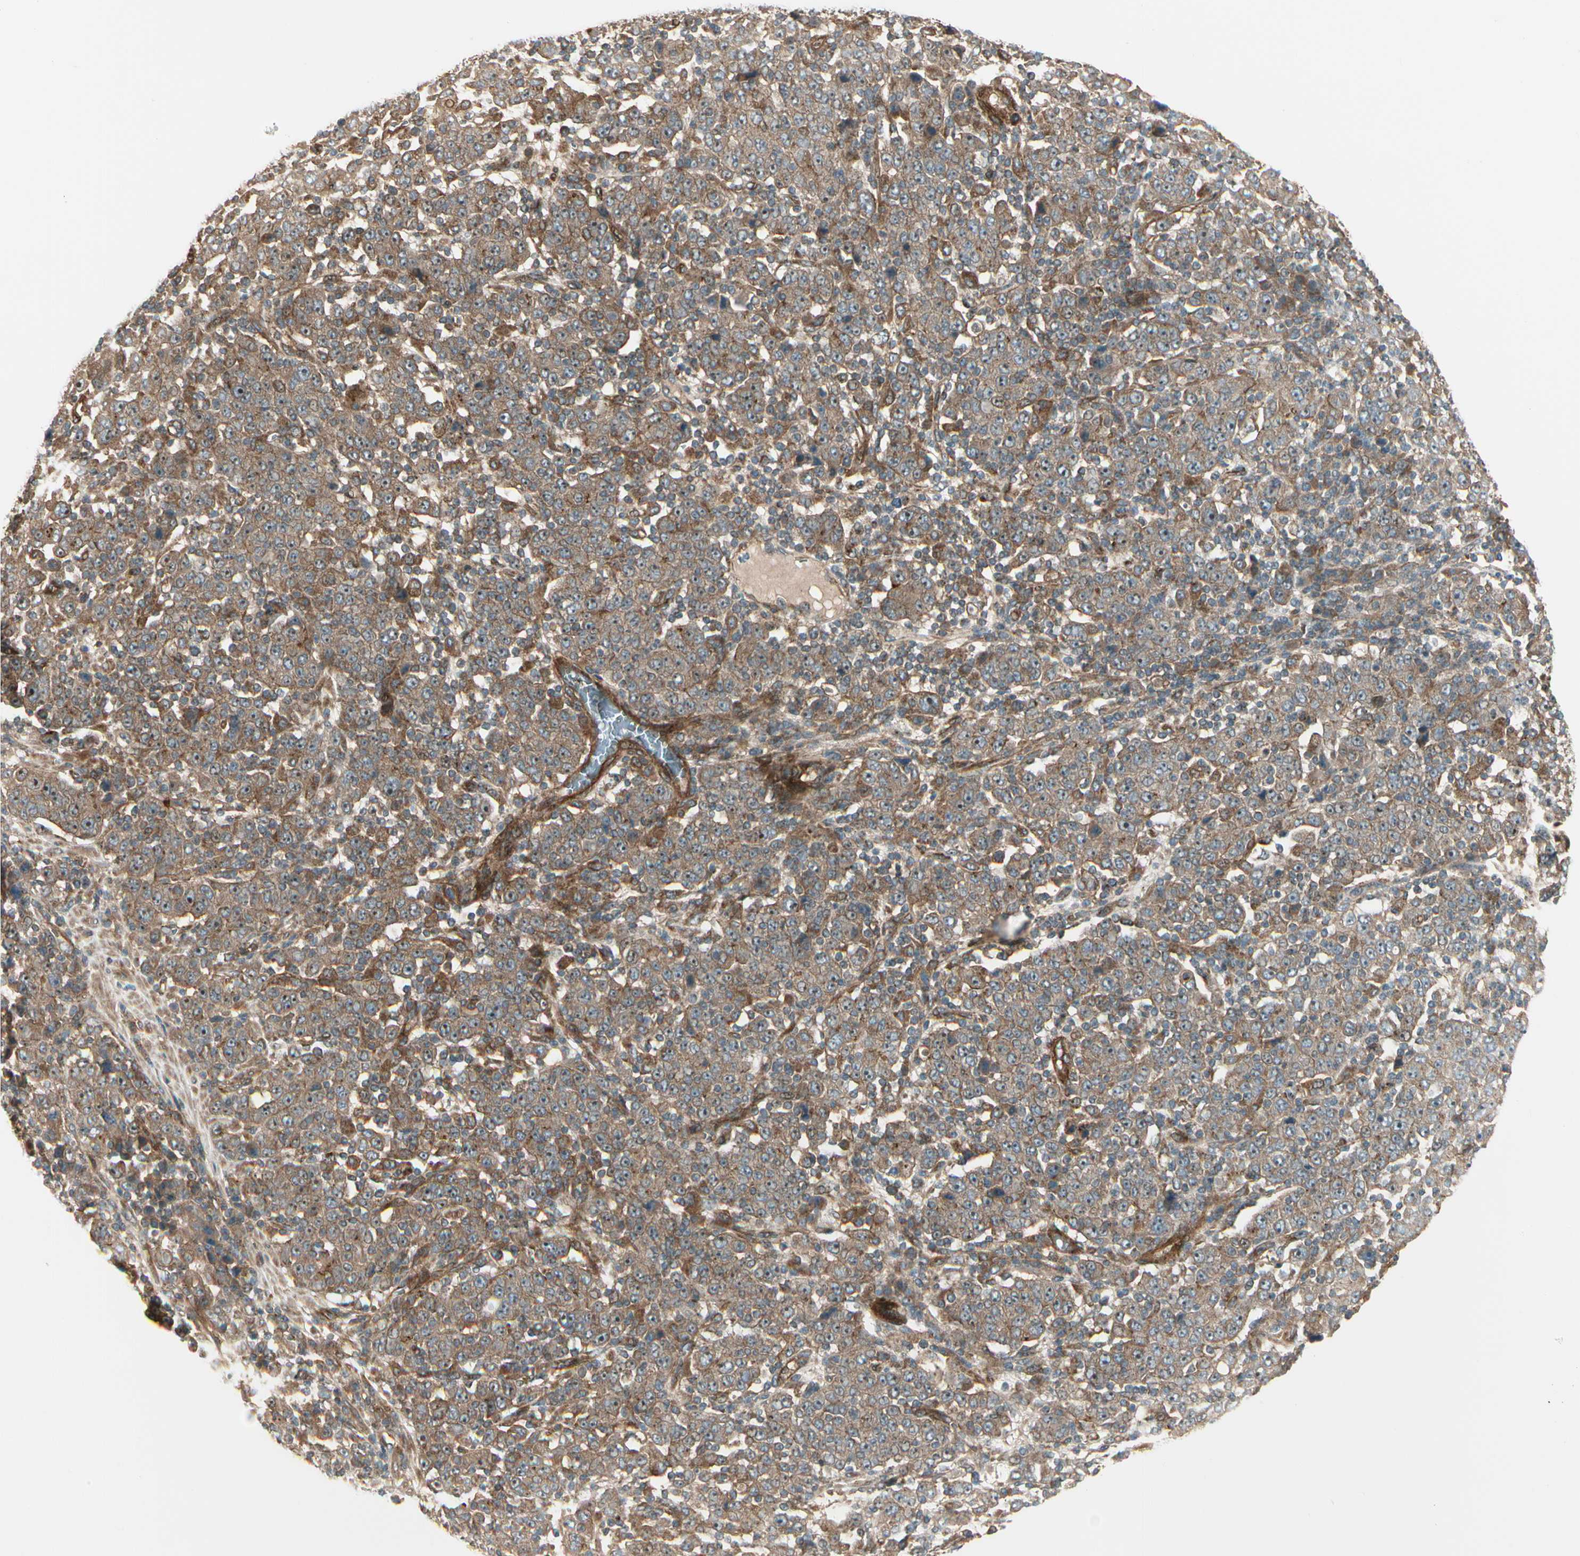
{"staining": {"intensity": "moderate", "quantity": ">75%", "location": "cytoplasmic/membranous"}, "tissue": "stomach cancer", "cell_type": "Tumor cells", "image_type": "cancer", "snomed": [{"axis": "morphology", "description": "Normal tissue, NOS"}, {"axis": "morphology", "description": "Adenocarcinoma, NOS"}, {"axis": "topography", "description": "Stomach, upper"}, {"axis": "topography", "description": "Stomach"}], "caption": "About >75% of tumor cells in human adenocarcinoma (stomach) demonstrate moderate cytoplasmic/membranous protein positivity as visualized by brown immunohistochemical staining.", "gene": "FKBP15", "patient": {"sex": "male", "age": 59}}